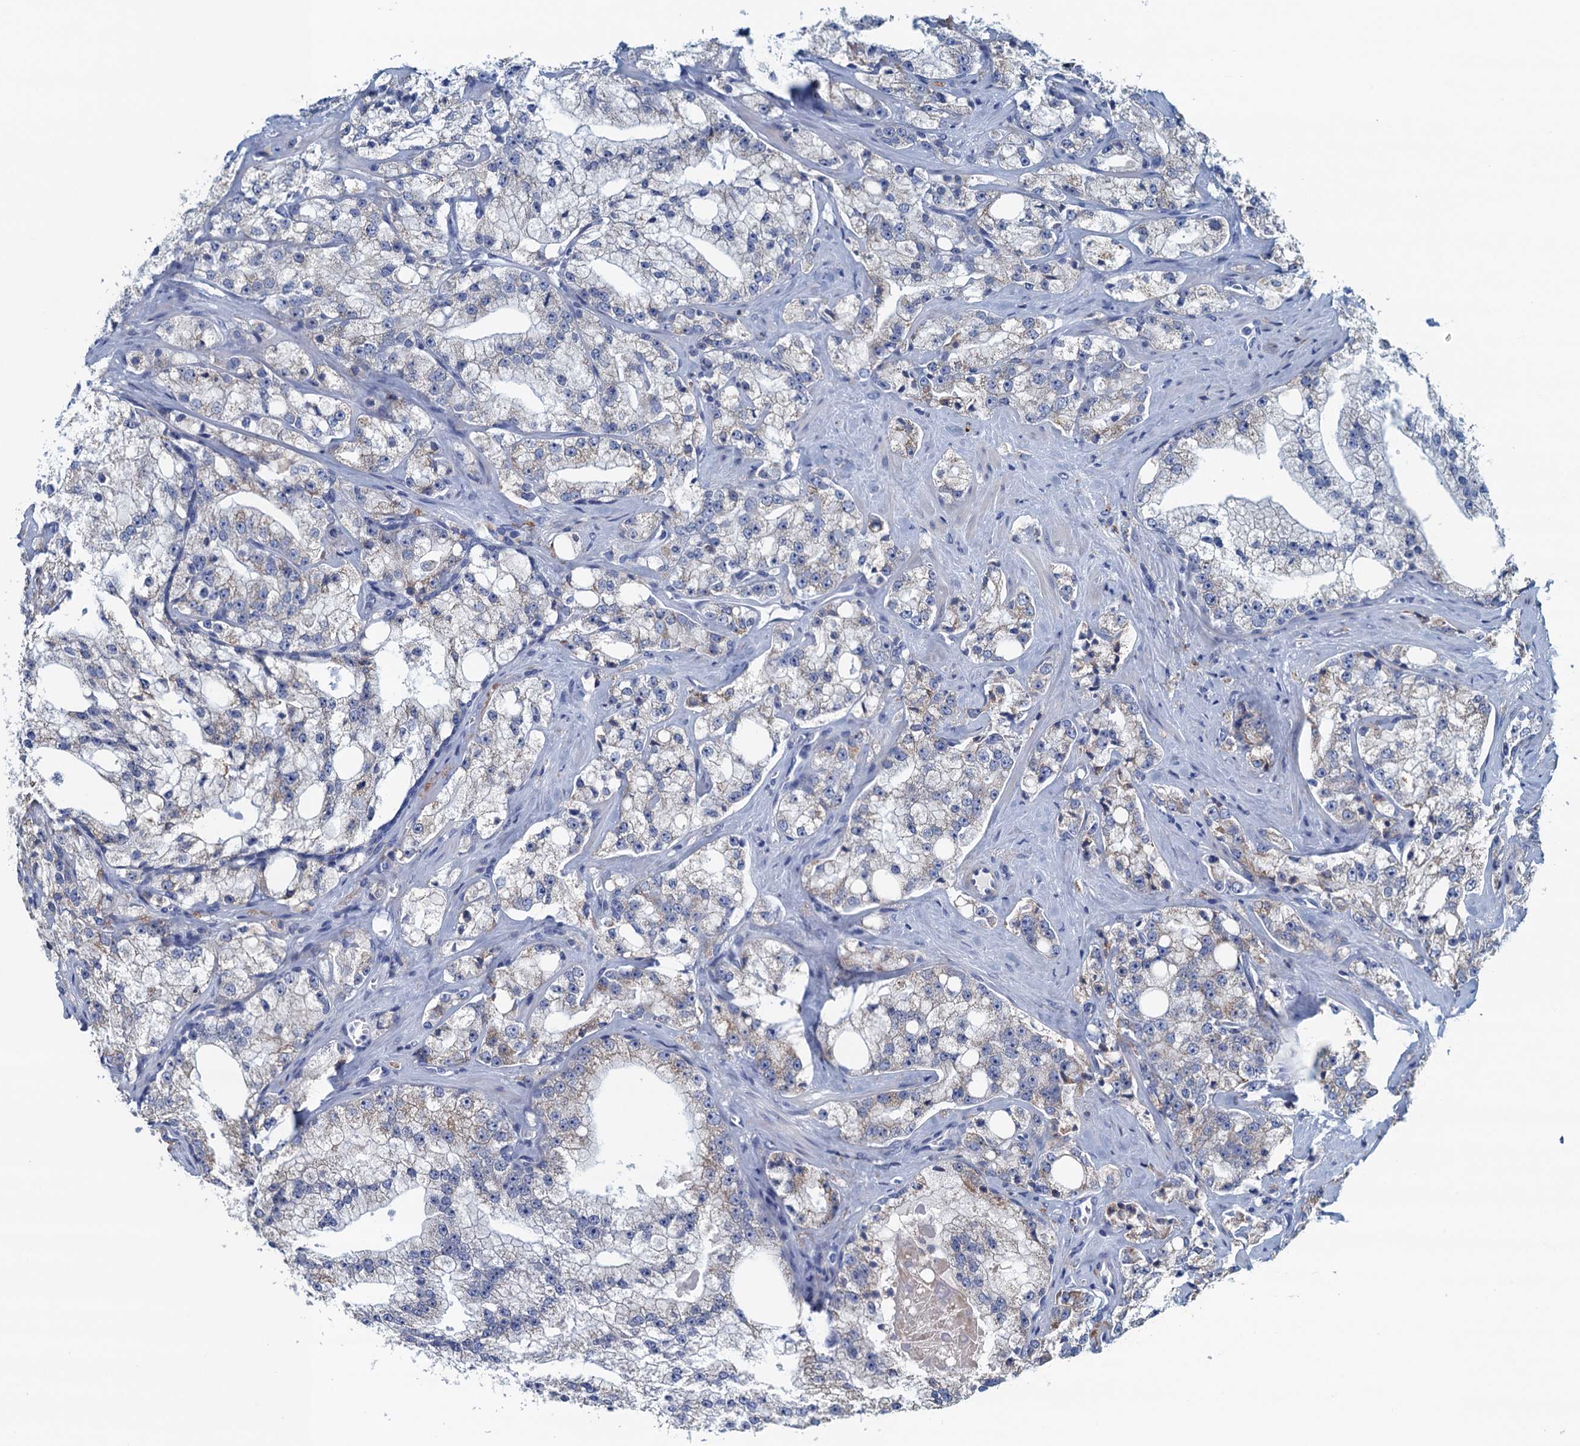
{"staining": {"intensity": "negative", "quantity": "none", "location": "none"}, "tissue": "prostate cancer", "cell_type": "Tumor cells", "image_type": "cancer", "snomed": [{"axis": "morphology", "description": "Adenocarcinoma, High grade"}, {"axis": "topography", "description": "Prostate"}], "caption": "An image of human high-grade adenocarcinoma (prostate) is negative for staining in tumor cells.", "gene": "C10orf88", "patient": {"sex": "male", "age": 64}}